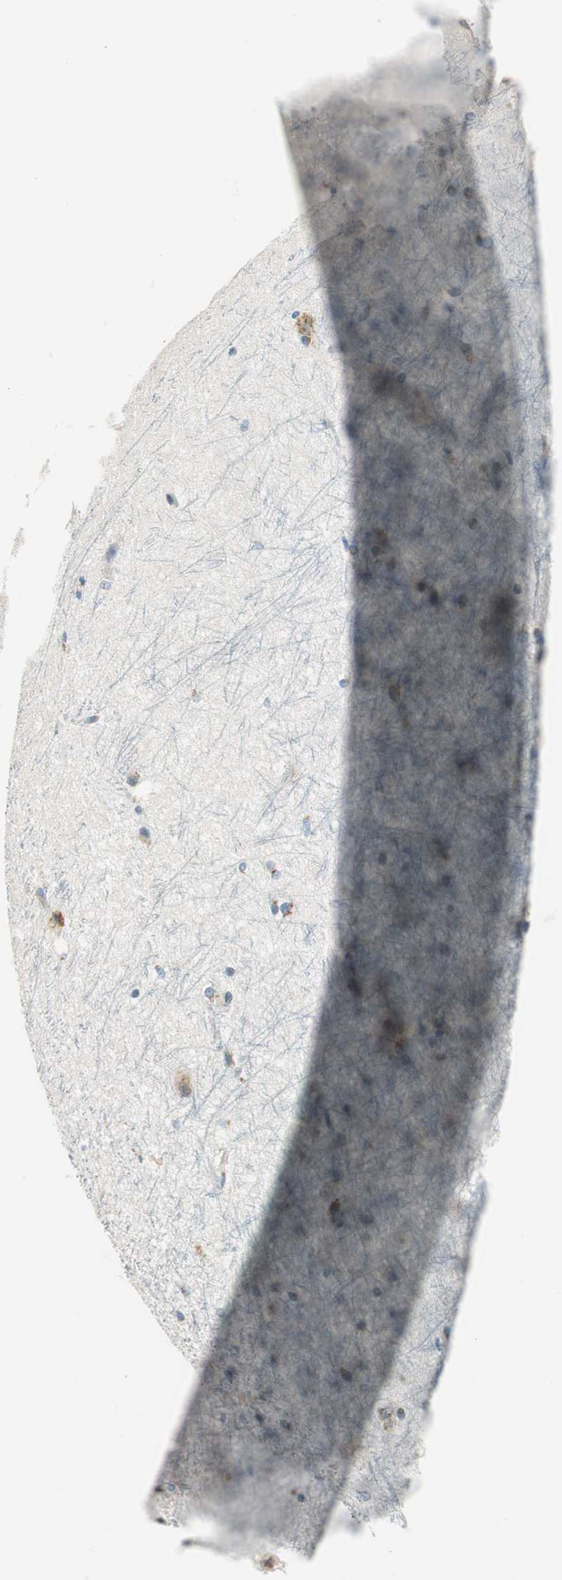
{"staining": {"intensity": "weak", "quantity": "<25%", "location": "cytoplasmic/membranous"}, "tissue": "hippocampus", "cell_type": "Glial cells", "image_type": "normal", "snomed": [{"axis": "morphology", "description": "Normal tissue, NOS"}, {"axis": "topography", "description": "Hippocampus"}], "caption": "Photomicrograph shows no significant protein staining in glial cells of benign hippocampus. The staining was performed using DAB to visualize the protein expression in brown, while the nuclei were stained in blue with hematoxylin (Magnification: 20x).", "gene": "TMF1", "patient": {"sex": "female", "age": 19}}